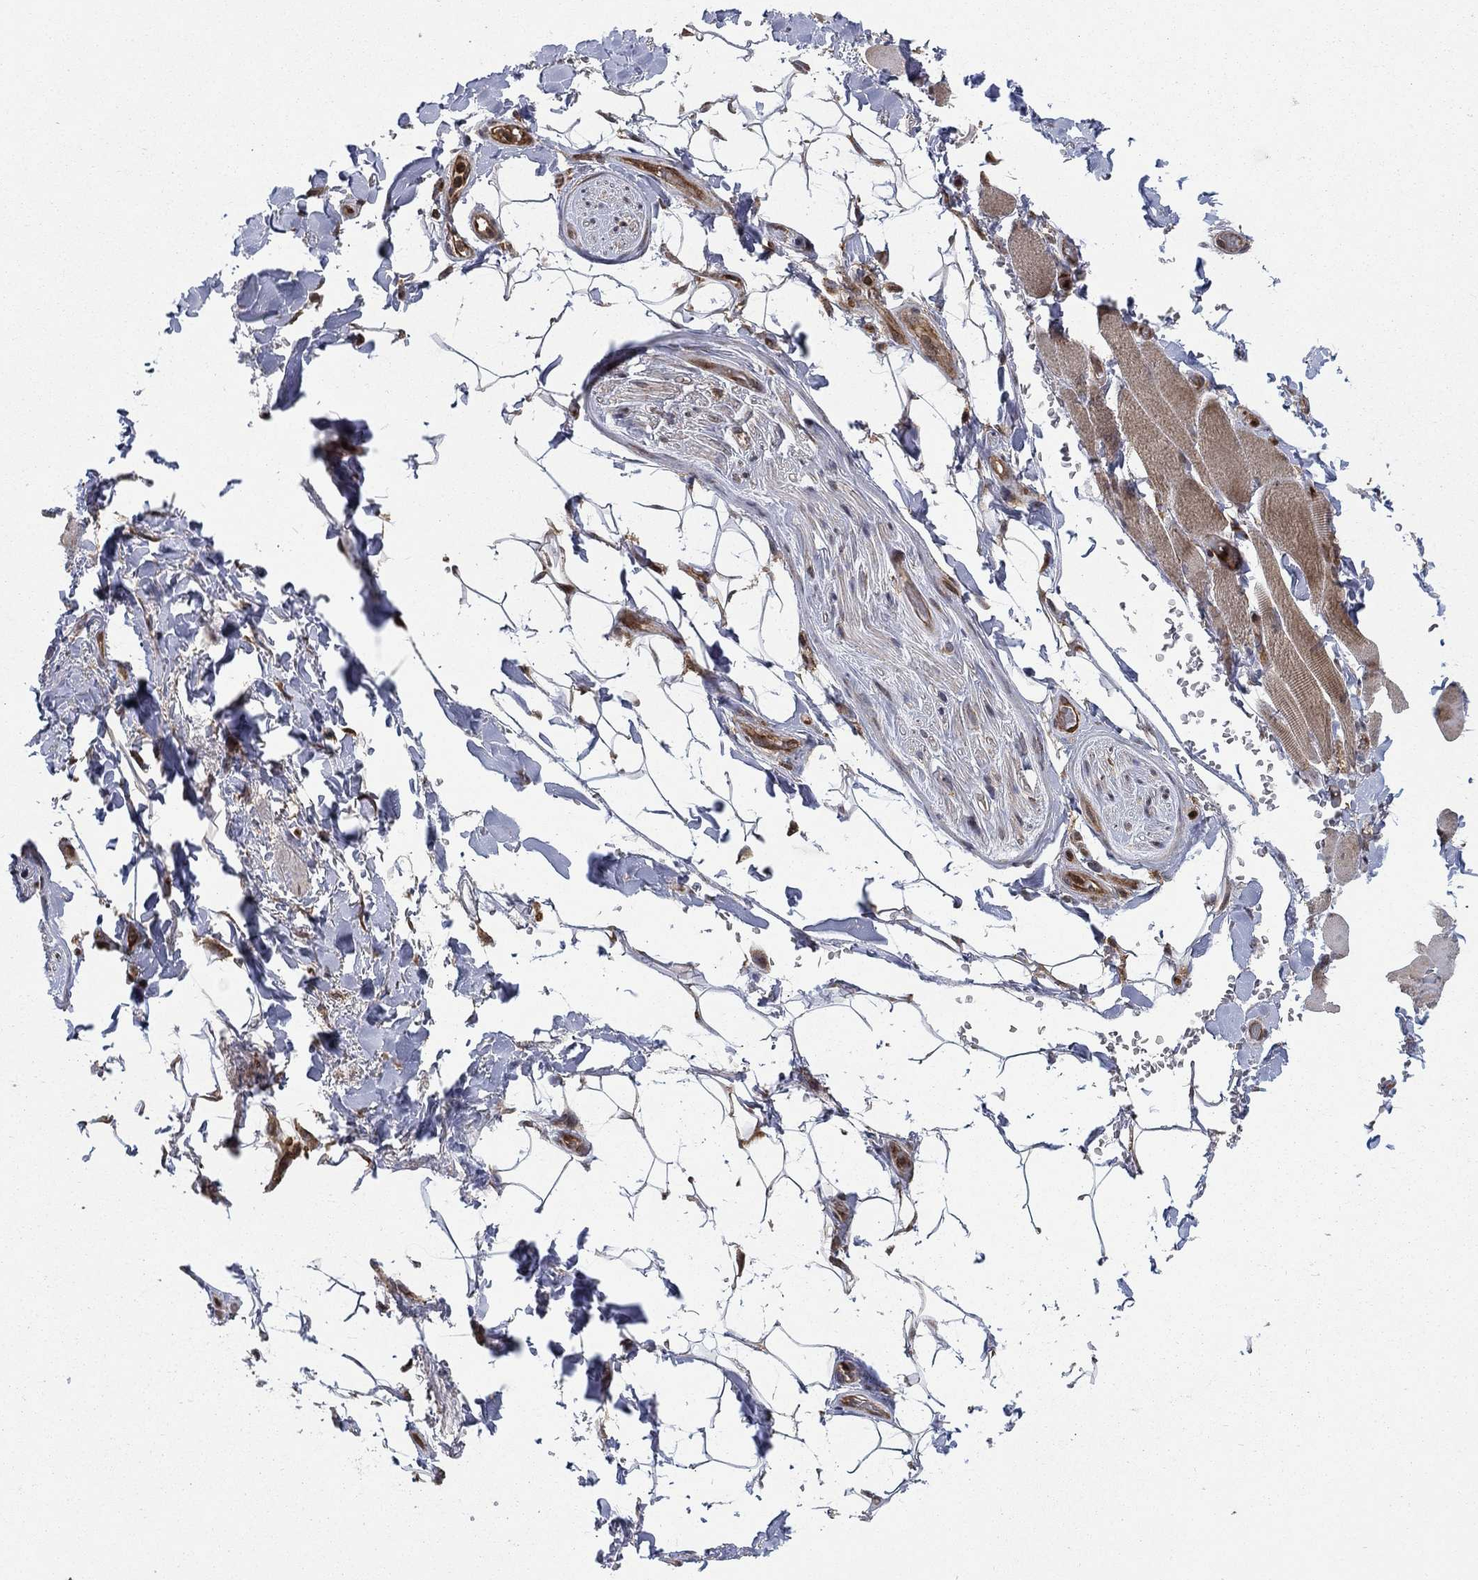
{"staining": {"intensity": "negative", "quantity": "none", "location": "none"}, "tissue": "adipose tissue", "cell_type": "Adipocytes", "image_type": "normal", "snomed": [{"axis": "morphology", "description": "Normal tissue, NOS"}, {"axis": "topography", "description": "Anal"}, {"axis": "topography", "description": "Peripheral nerve tissue"}], "caption": "The image exhibits no significant staining in adipocytes of adipose tissue. Nuclei are stained in blue.", "gene": "IFI35", "patient": {"sex": "male", "age": 53}}